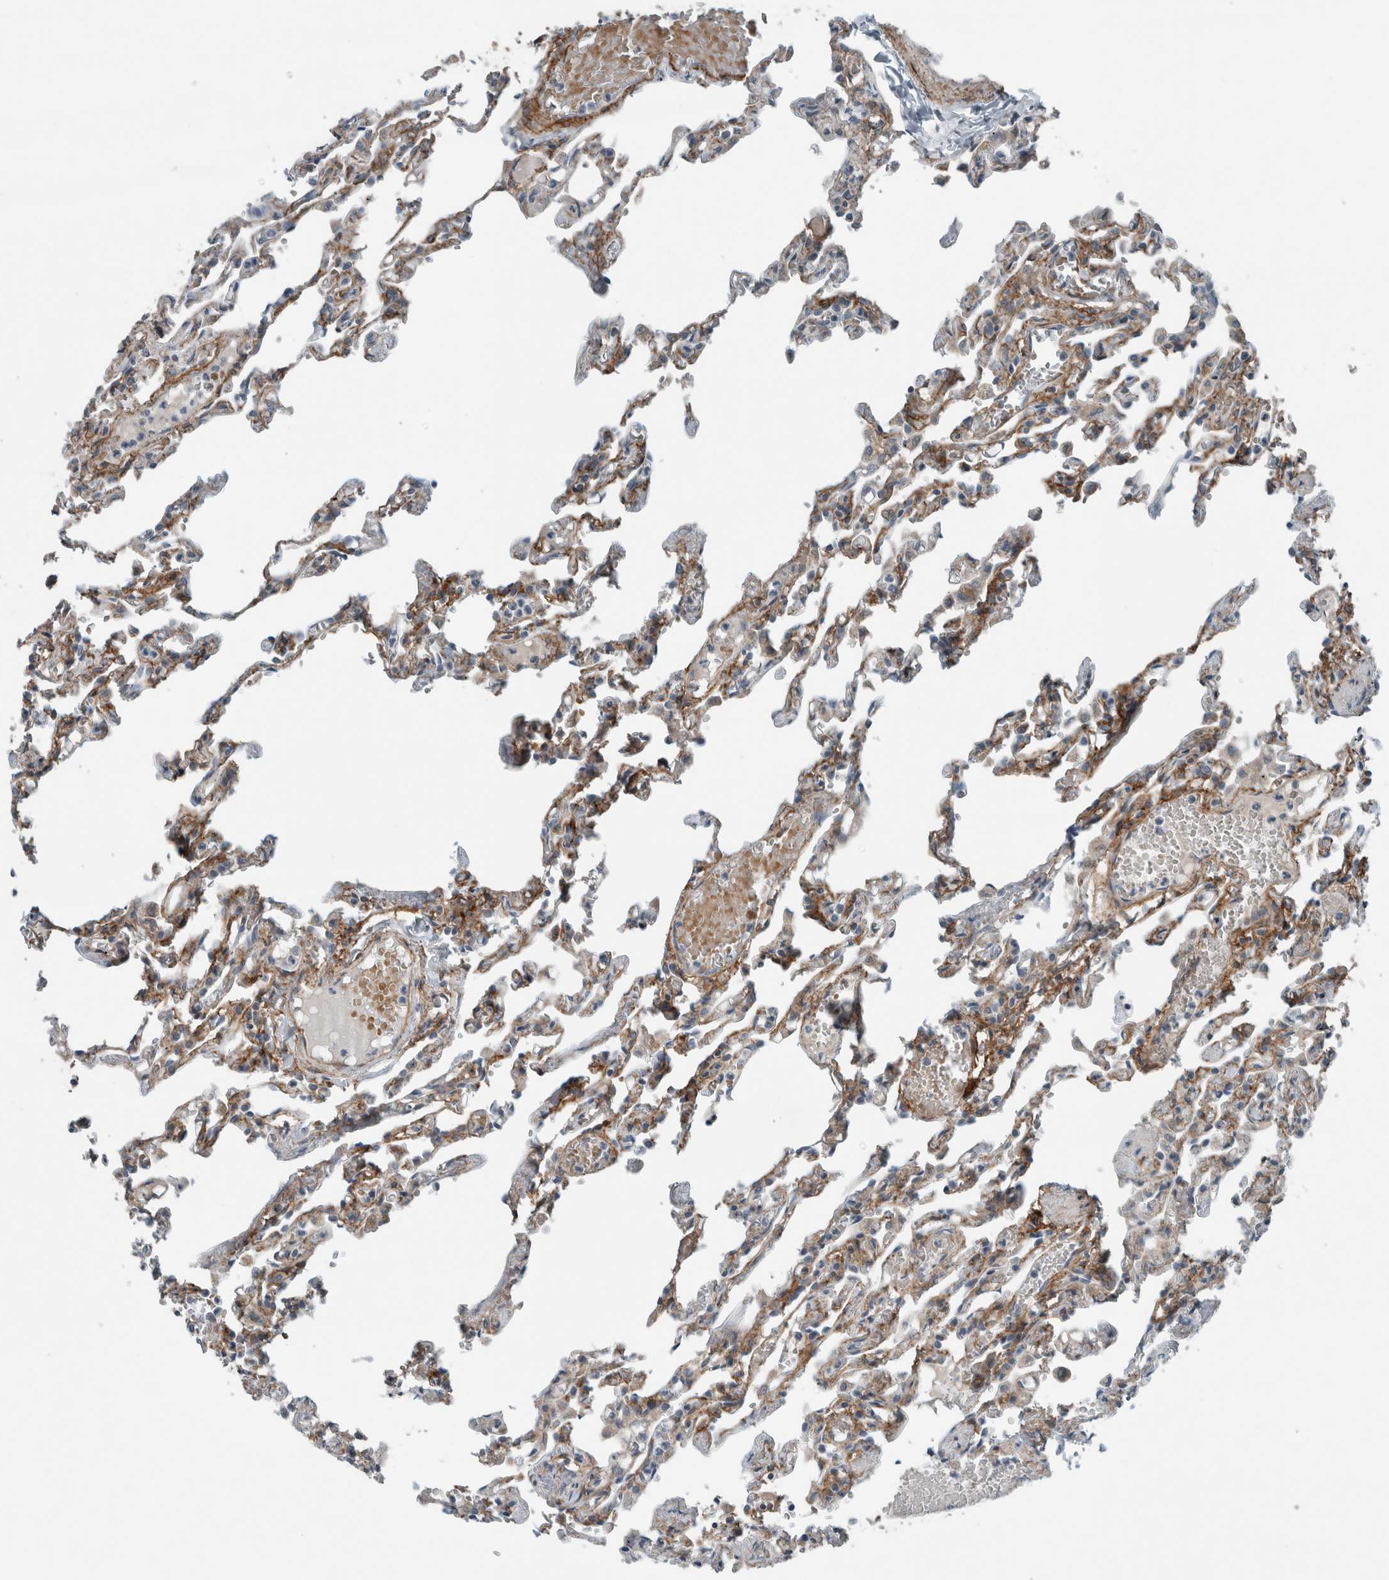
{"staining": {"intensity": "negative", "quantity": "none", "location": "none"}, "tissue": "lung", "cell_type": "Alveolar cells", "image_type": "normal", "snomed": [{"axis": "morphology", "description": "Normal tissue, NOS"}, {"axis": "topography", "description": "Lung"}], "caption": "The micrograph exhibits no significant expression in alveolar cells of lung.", "gene": "JADE2", "patient": {"sex": "male", "age": 21}}